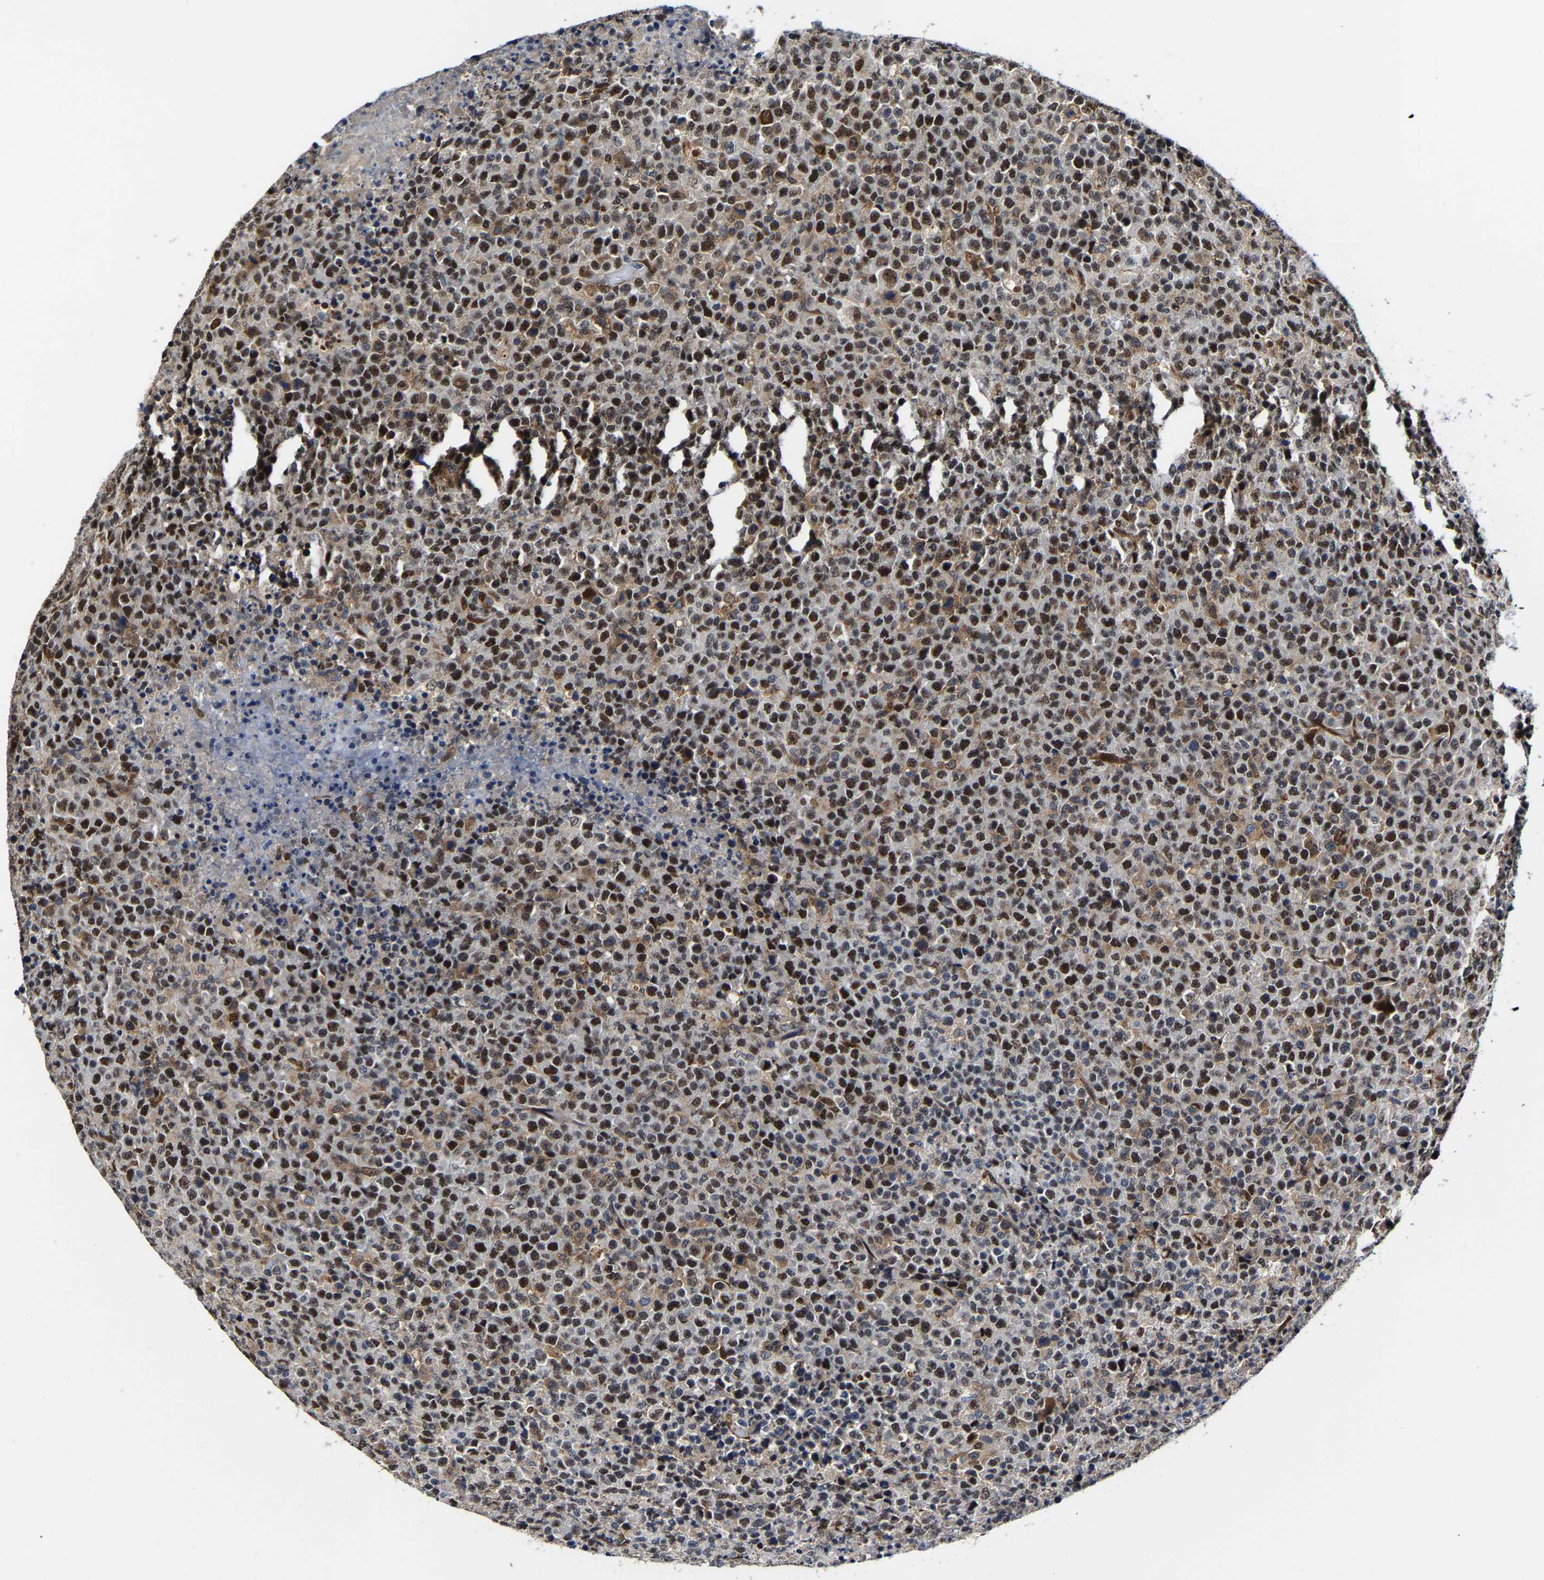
{"staining": {"intensity": "strong", "quantity": ">75%", "location": "cytoplasmic/membranous,nuclear"}, "tissue": "lymphoma", "cell_type": "Tumor cells", "image_type": "cancer", "snomed": [{"axis": "morphology", "description": "Malignant lymphoma, non-Hodgkin's type, High grade"}, {"axis": "topography", "description": "Lymph node"}], "caption": "A brown stain highlights strong cytoplasmic/membranous and nuclear positivity of a protein in lymphoma tumor cells. The protein is stained brown, and the nuclei are stained in blue (DAB IHC with brightfield microscopy, high magnification).", "gene": "METTL1", "patient": {"sex": "male", "age": 13}}